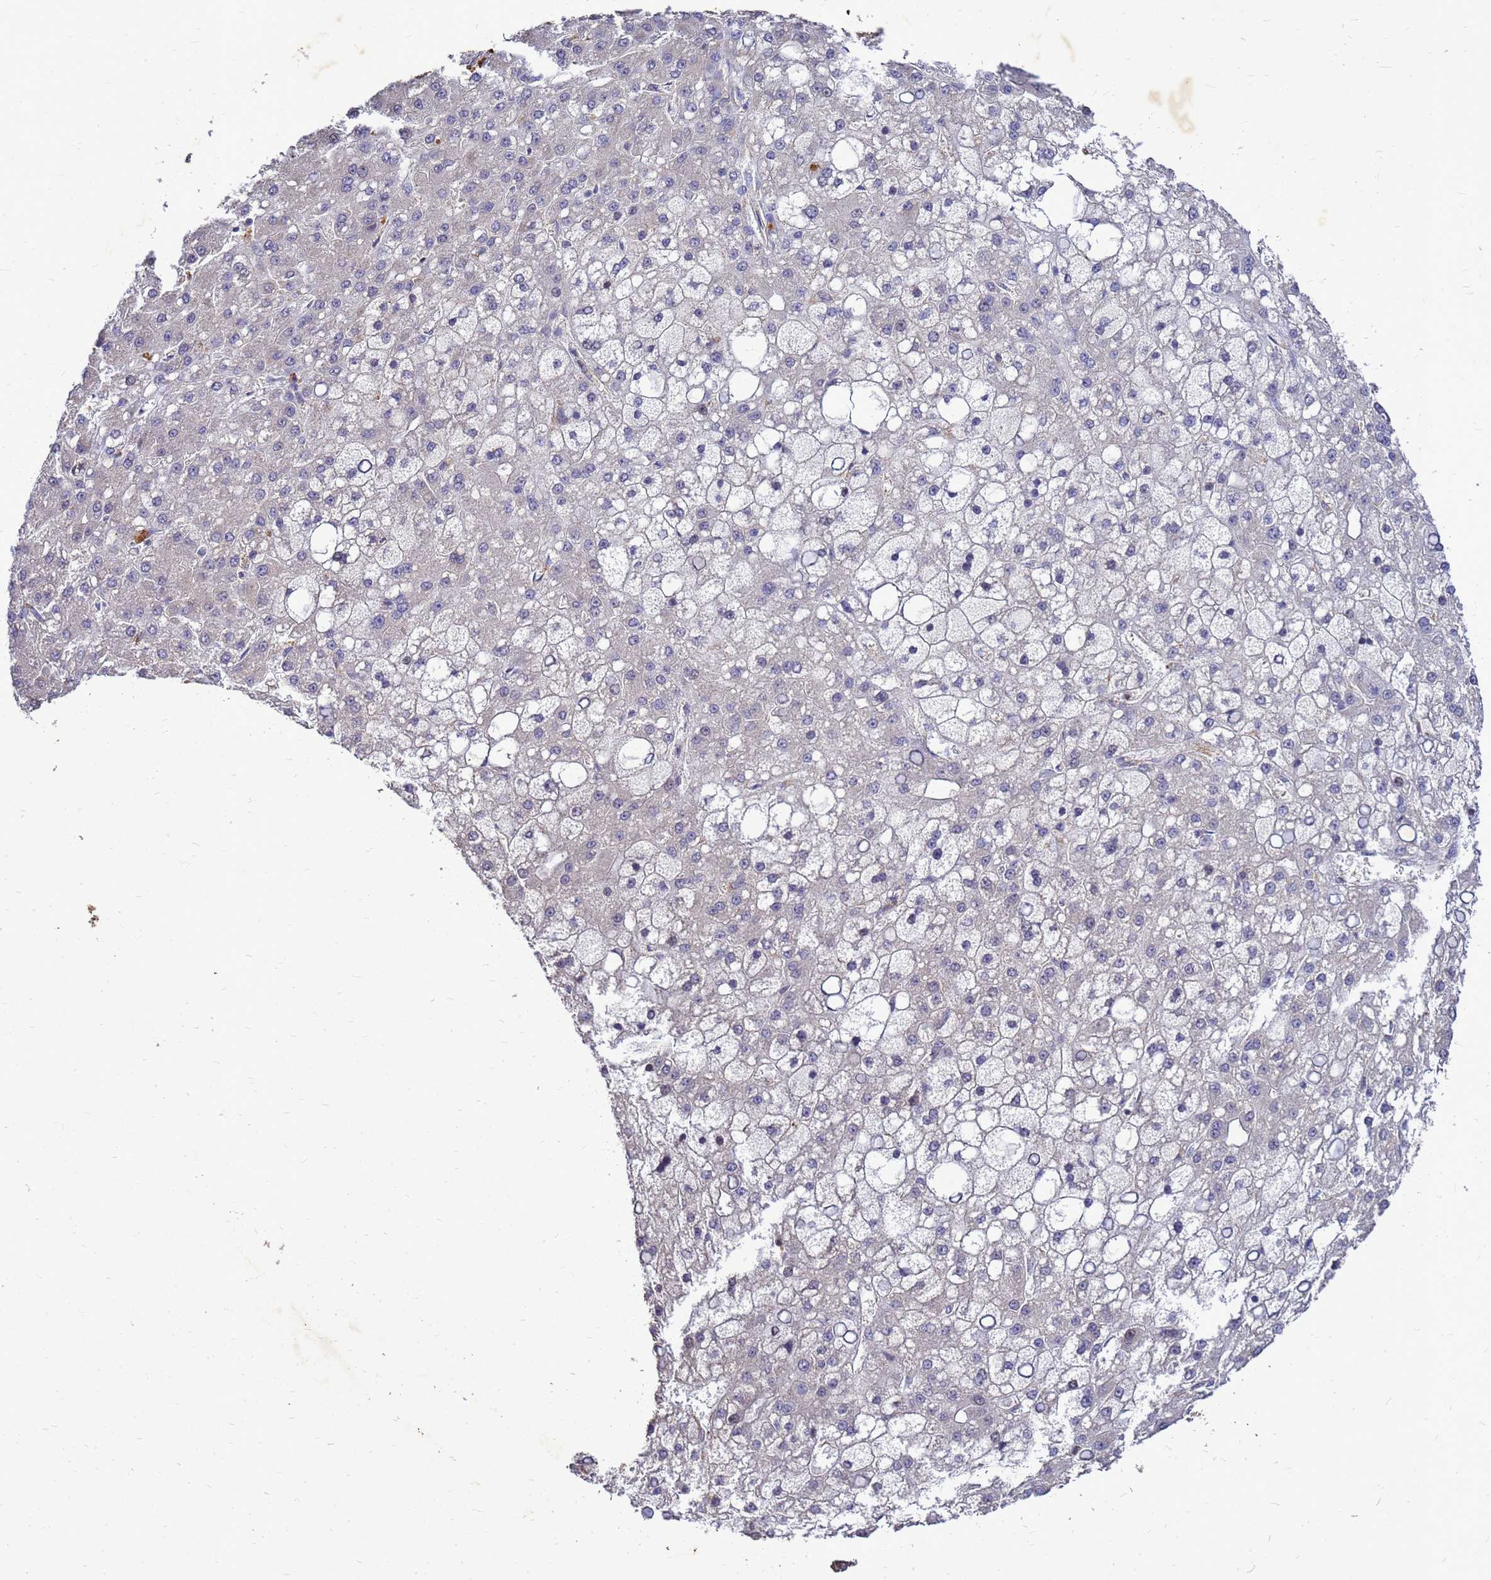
{"staining": {"intensity": "negative", "quantity": "none", "location": "none"}, "tissue": "liver cancer", "cell_type": "Tumor cells", "image_type": "cancer", "snomed": [{"axis": "morphology", "description": "Carcinoma, Hepatocellular, NOS"}, {"axis": "topography", "description": "Liver"}], "caption": "A high-resolution photomicrograph shows immunohistochemistry staining of hepatocellular carcinoma (liver), which reveals no significant expression in tumor cells.", "gene": "RNF215", "patient": {"sex": "male", "age": 67}}